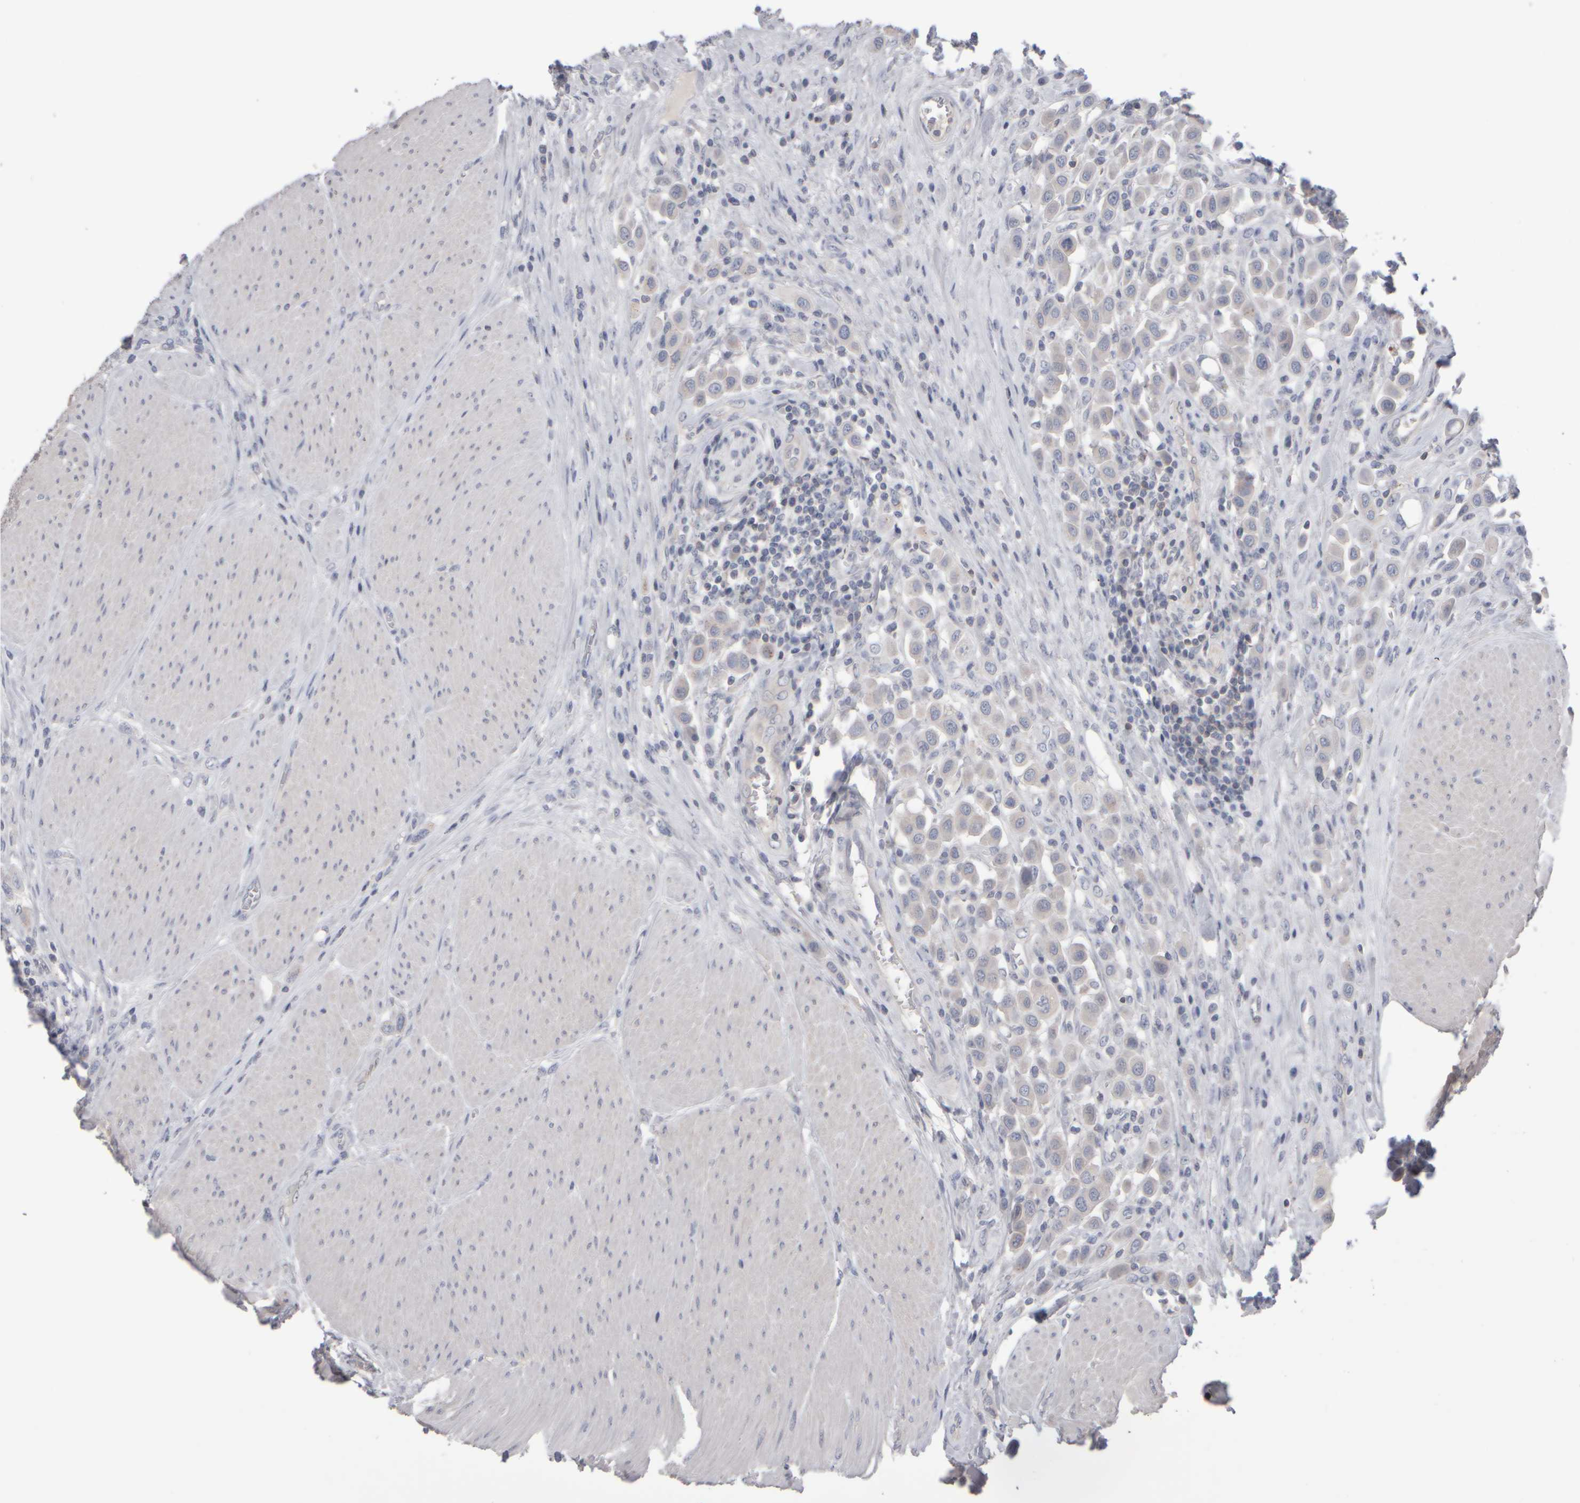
{"staining": {"intensity": "negative", "quantity": "none", "location": "none"}, "tissue": "urothelial cancer", "cell_type": "Tumor cells", "image_type": "cancer", "snomed": [{"axis": "morphology", "description": "Urothelial carcinoma, High grade"}, {"axis": "topography", "description": "Urinary bladder"}], "caption": "This is an immunohistochemistry (IHC) histopathology image of human high-grade urothelial carcinoma. There is no positivity in tumor cells.", "gene": "EPHX2", "patient": {"sex": "male", "age": 50}}